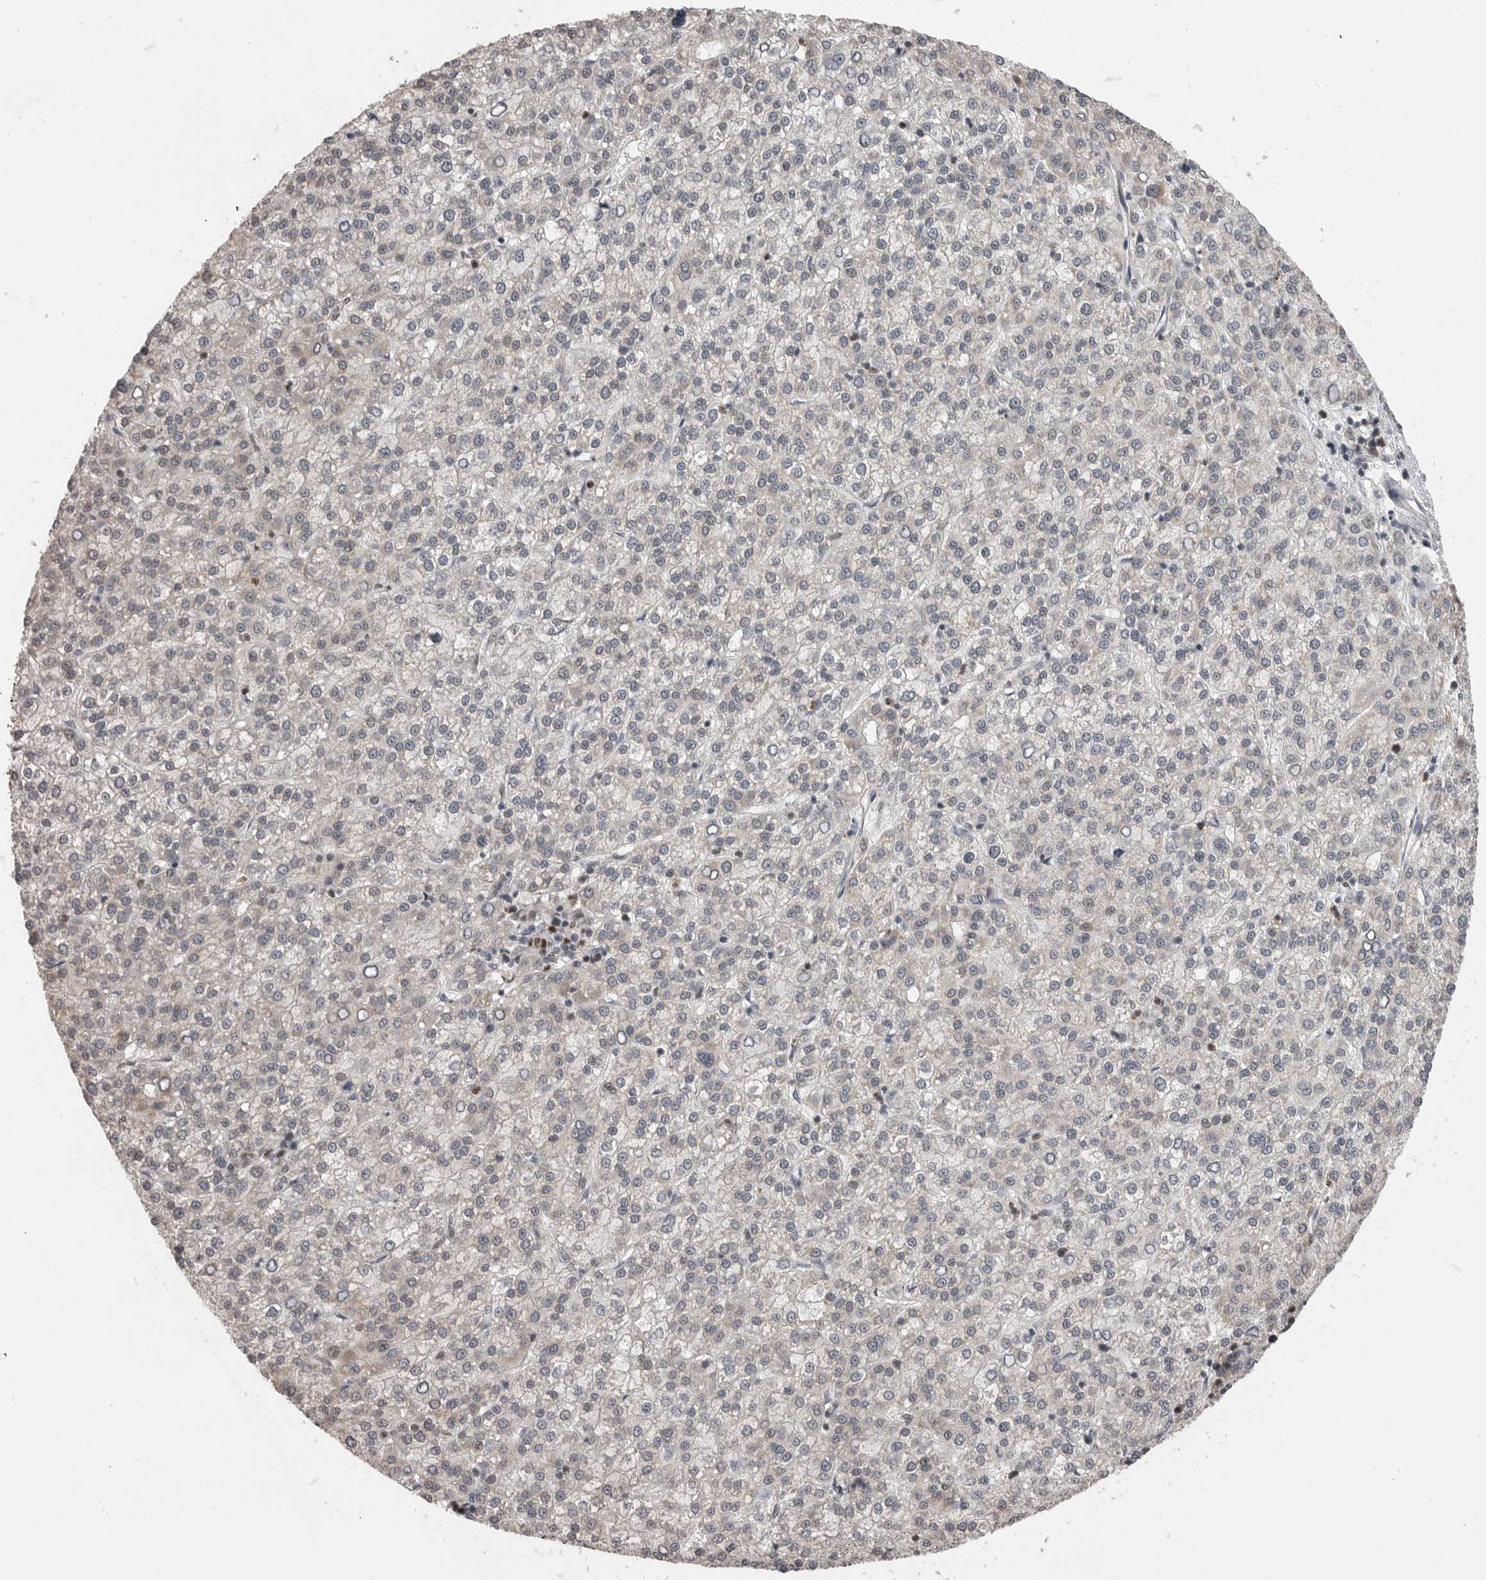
{"staining": {"intensity": "negative", "quantity": "none", "location": "none"}, "tissue": "liver cancer", "cell_type": "Tumor cells", "image_type": "cancer", "snomed": [{"axis": "morphology", "description": "Carcinoma, Hepatocellular, NOS"}, {"axis": "topography", "description": "Liver"}], "caption": "Liver cancer (hepatocellular carcinoma) stained for a protein using immunohistochemistry (IHC) displays no positivity tumor cells.", "gene": "SMARCC1", "patient": {"sex": "female", "age": 58}}